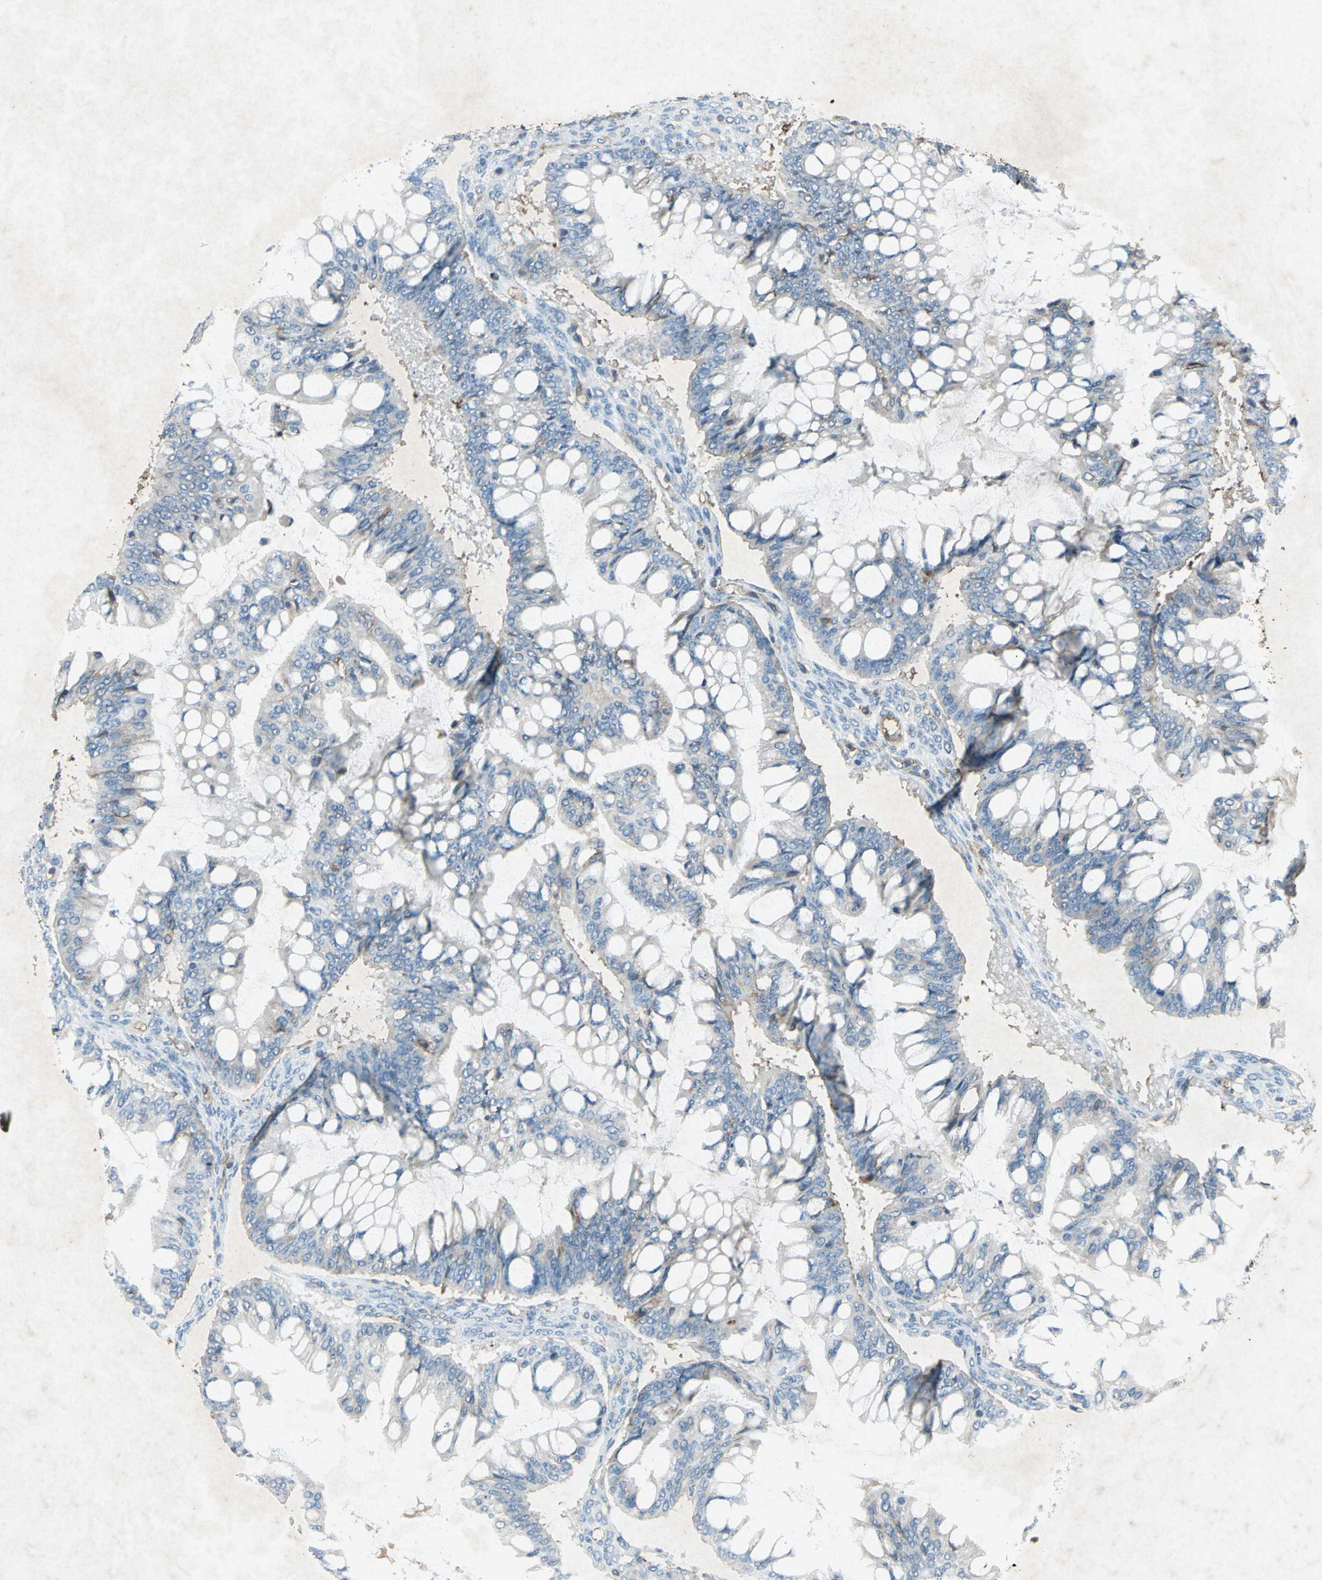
{"staining": {"intensity": "weak", "quantity": "25%-75%", "location": "cytoplasmic/membranous"}, "tissue": "ovarian cancer", "cell_type": "Tumor cells", "image_type": "cancer", "snomed": [{"axis": "morphology", "description": "Cystadenocarcinoma, mucinous, NOS"}, {"axis": "topography", "description": "Ovary"}], "caption": "This image reveals immunohistochemistry (IHC) staining of mucinous cystadenocarcinoma (ovarian), with low weak cytoplasmic/membranous positivity in about 25%-75% of tumor cells.", "gene": "CCR6", "patient": {"sex": "female", "age": 73}}